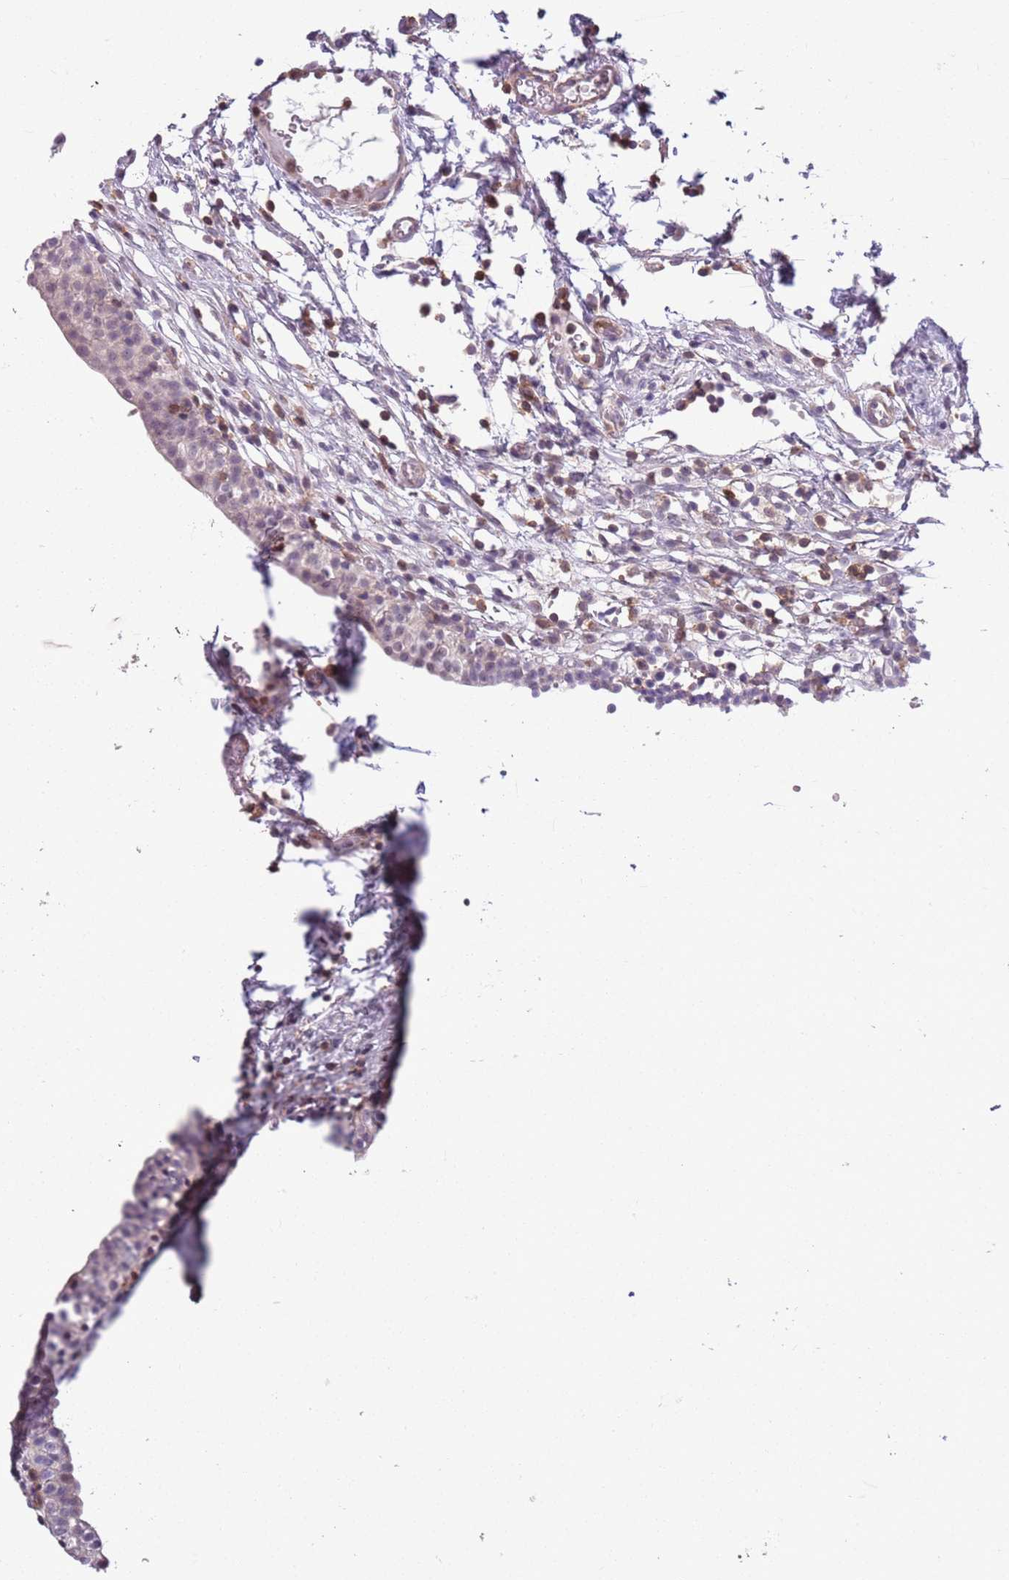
{"staining": {"intensity": "weak", "quantity": "25%-75%", "location": "cytoplasmic/membranous,nuclear"}, "tissue": "urinary bladder", "cell_type": "Urothelial cells", "image_type": "normal", "snomed": [{"axis": "morphology", "description": "Normal tissue, NOS"}, {"axis": "topography", "description": "Urinary bladder"}, {"axis": "topography", "description": "Peripheral nerve tissue"}], "caption": "Immunohistochemistry (IHC) of normal urinary bladder displays low levels of weak cytoplasmic/membranous,nuclear expression in about 25%-75% of urothelial cells.", "gene": "JAML", "patient": {"sex": "male", "age": 55}}